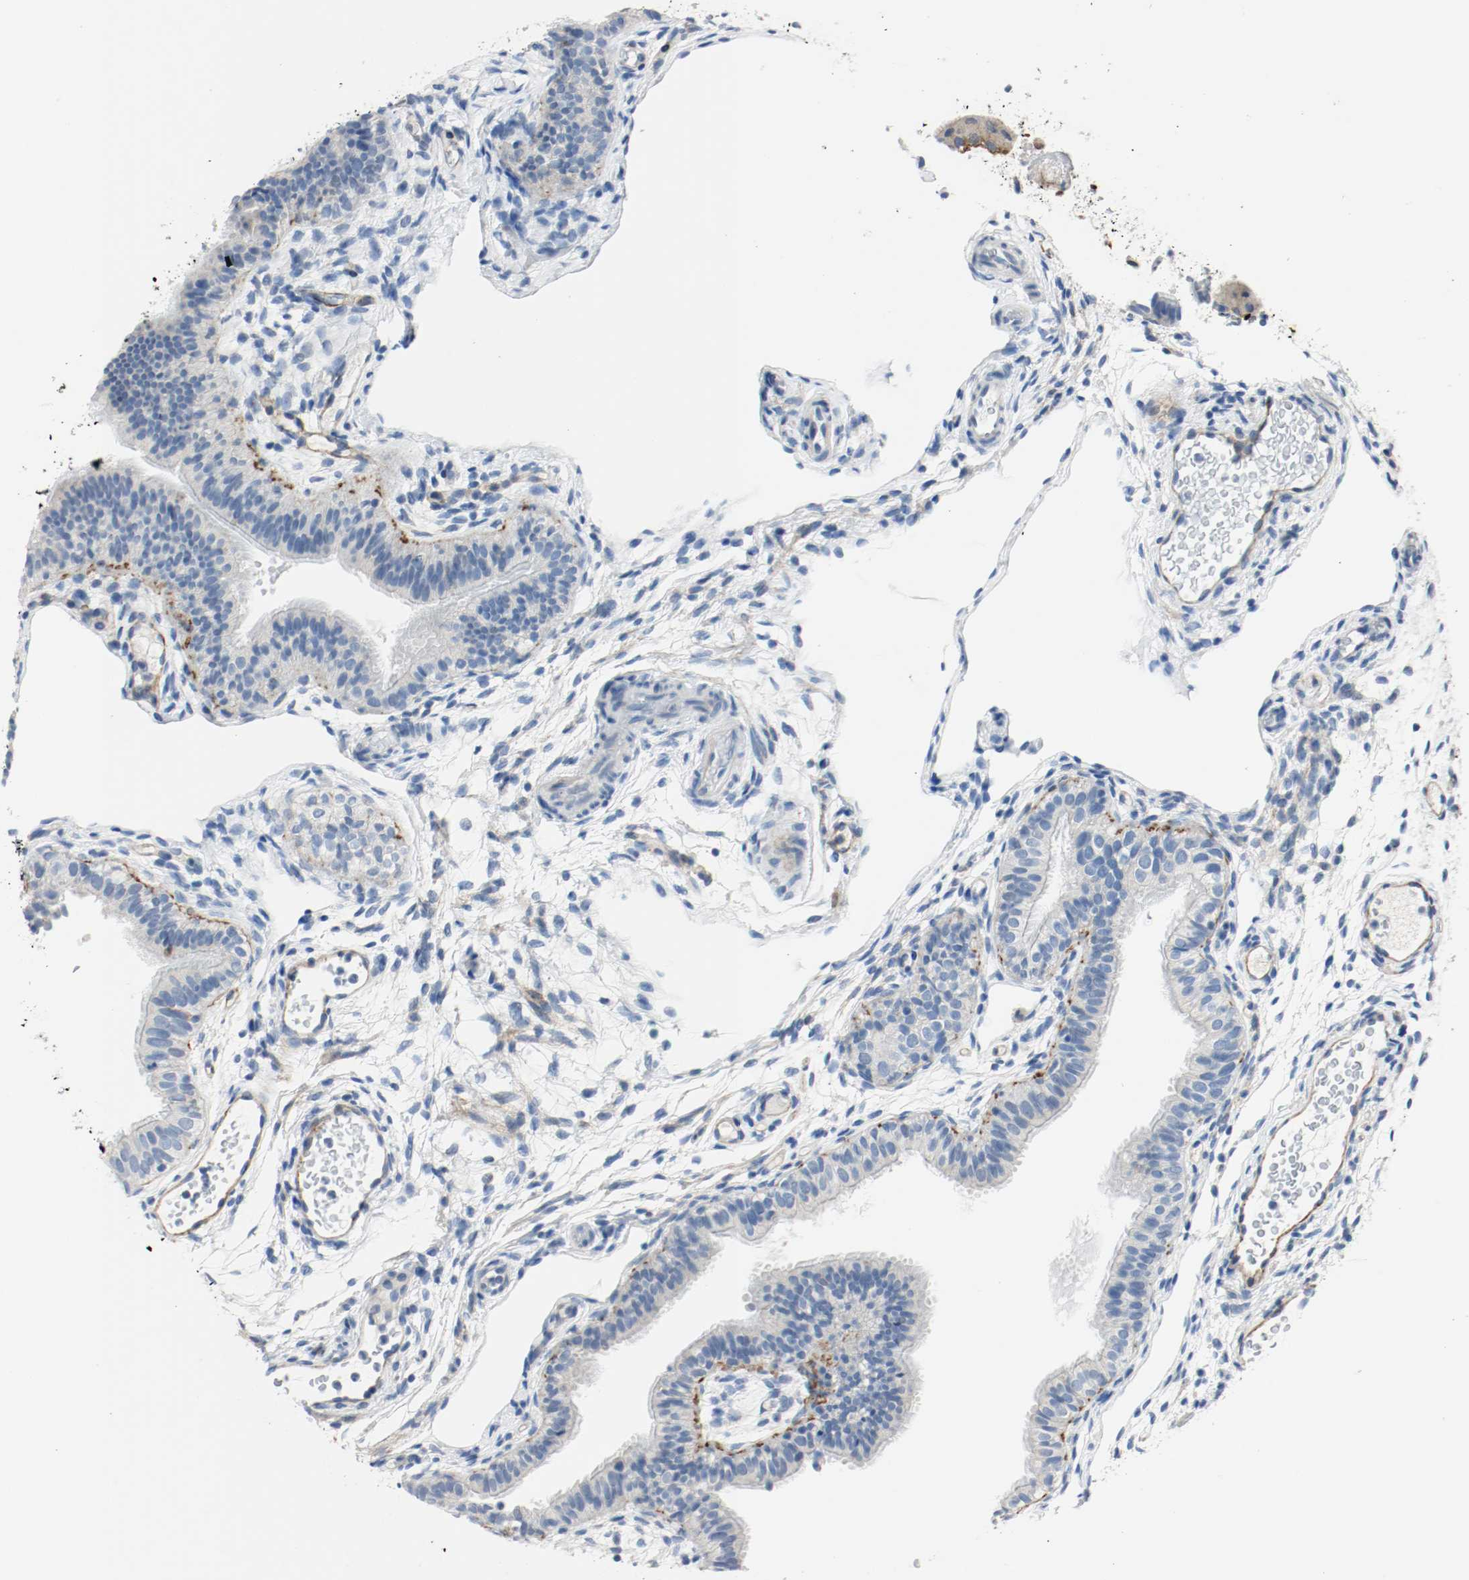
{"staining": {"intensity": "negative", "quantity": "none", "location": "none"}, "tissue": "fallopian tube", "cell_type": "Glandular cells", "image_type": "normal", "snomed": [{"axis": "morphology", "description": "Normal tissue, NOS"}, {"axis": "morphology", "description": "Dermoid, NOS"}, {"axis": "topography", "description": "Fallopian tube"}], "caption": "This photomicrograph is of benign fallopian tube stained with IHC to label a protein in brown with the nuclei are counter-stained blue. There is no staining in glandular cells.", "gene": "LAMB1", "patient": {"sex": "female", "age": 33}}